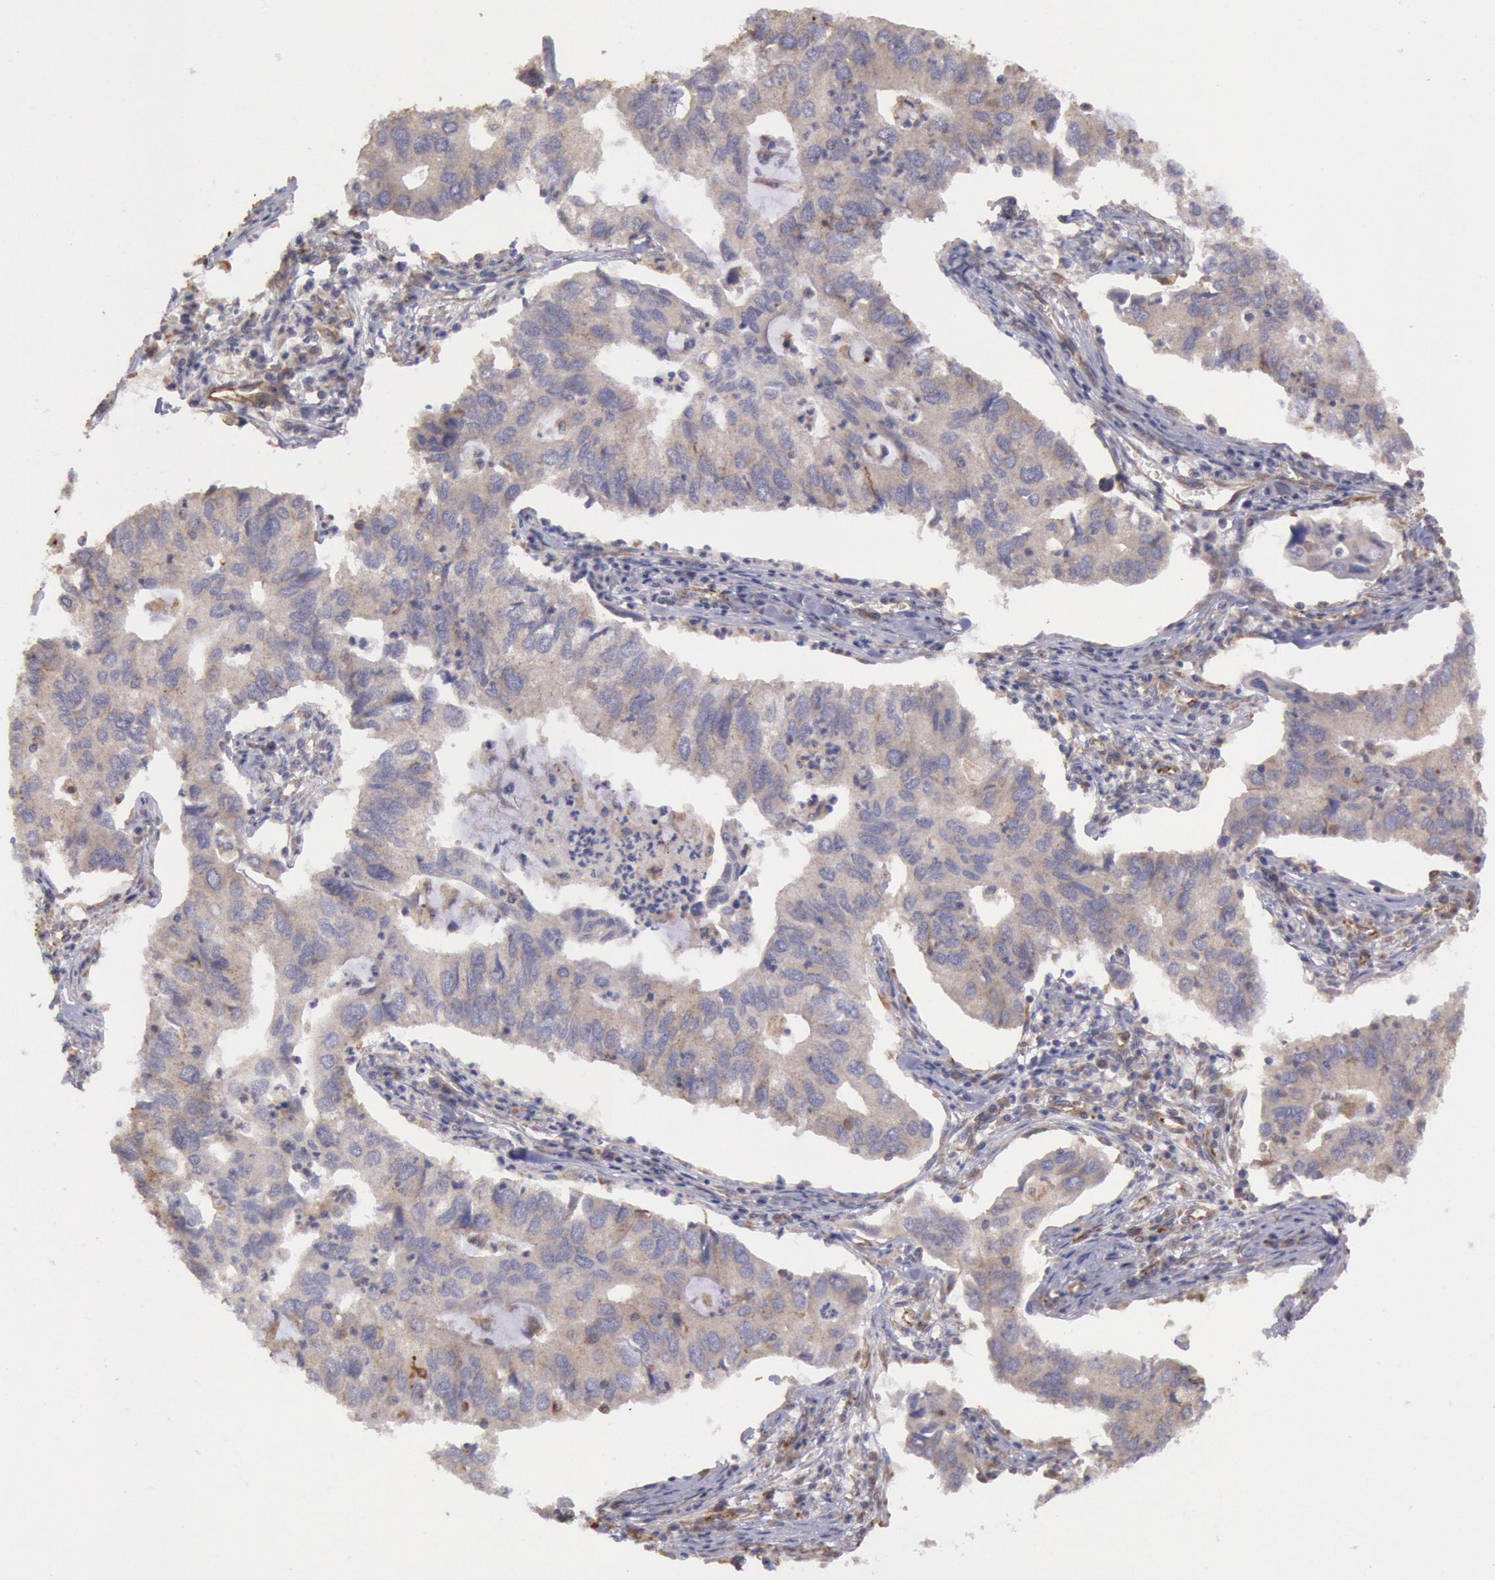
{"staining": {"intensity": "weak", "quantity": ">75%", "location": "cytoplasmic/membranous"}, "tissue": "lung cancer", "cell_type": "Tumor cells", "image_type": "cancer", "snomed": [{"axis": "morphology", "description": "Adenocarcinoma, NOS"}, {"axis": "topography", "description": "Lung"}], "caption": "About >75% of tumor cells in human lung adenocarcinoma show weak cytoplasmic/membranous protein positivity as visualized by brown immunohistochemical staining.", "gene": "RNF139", "patient": {"sex": "male", "age": 48}}